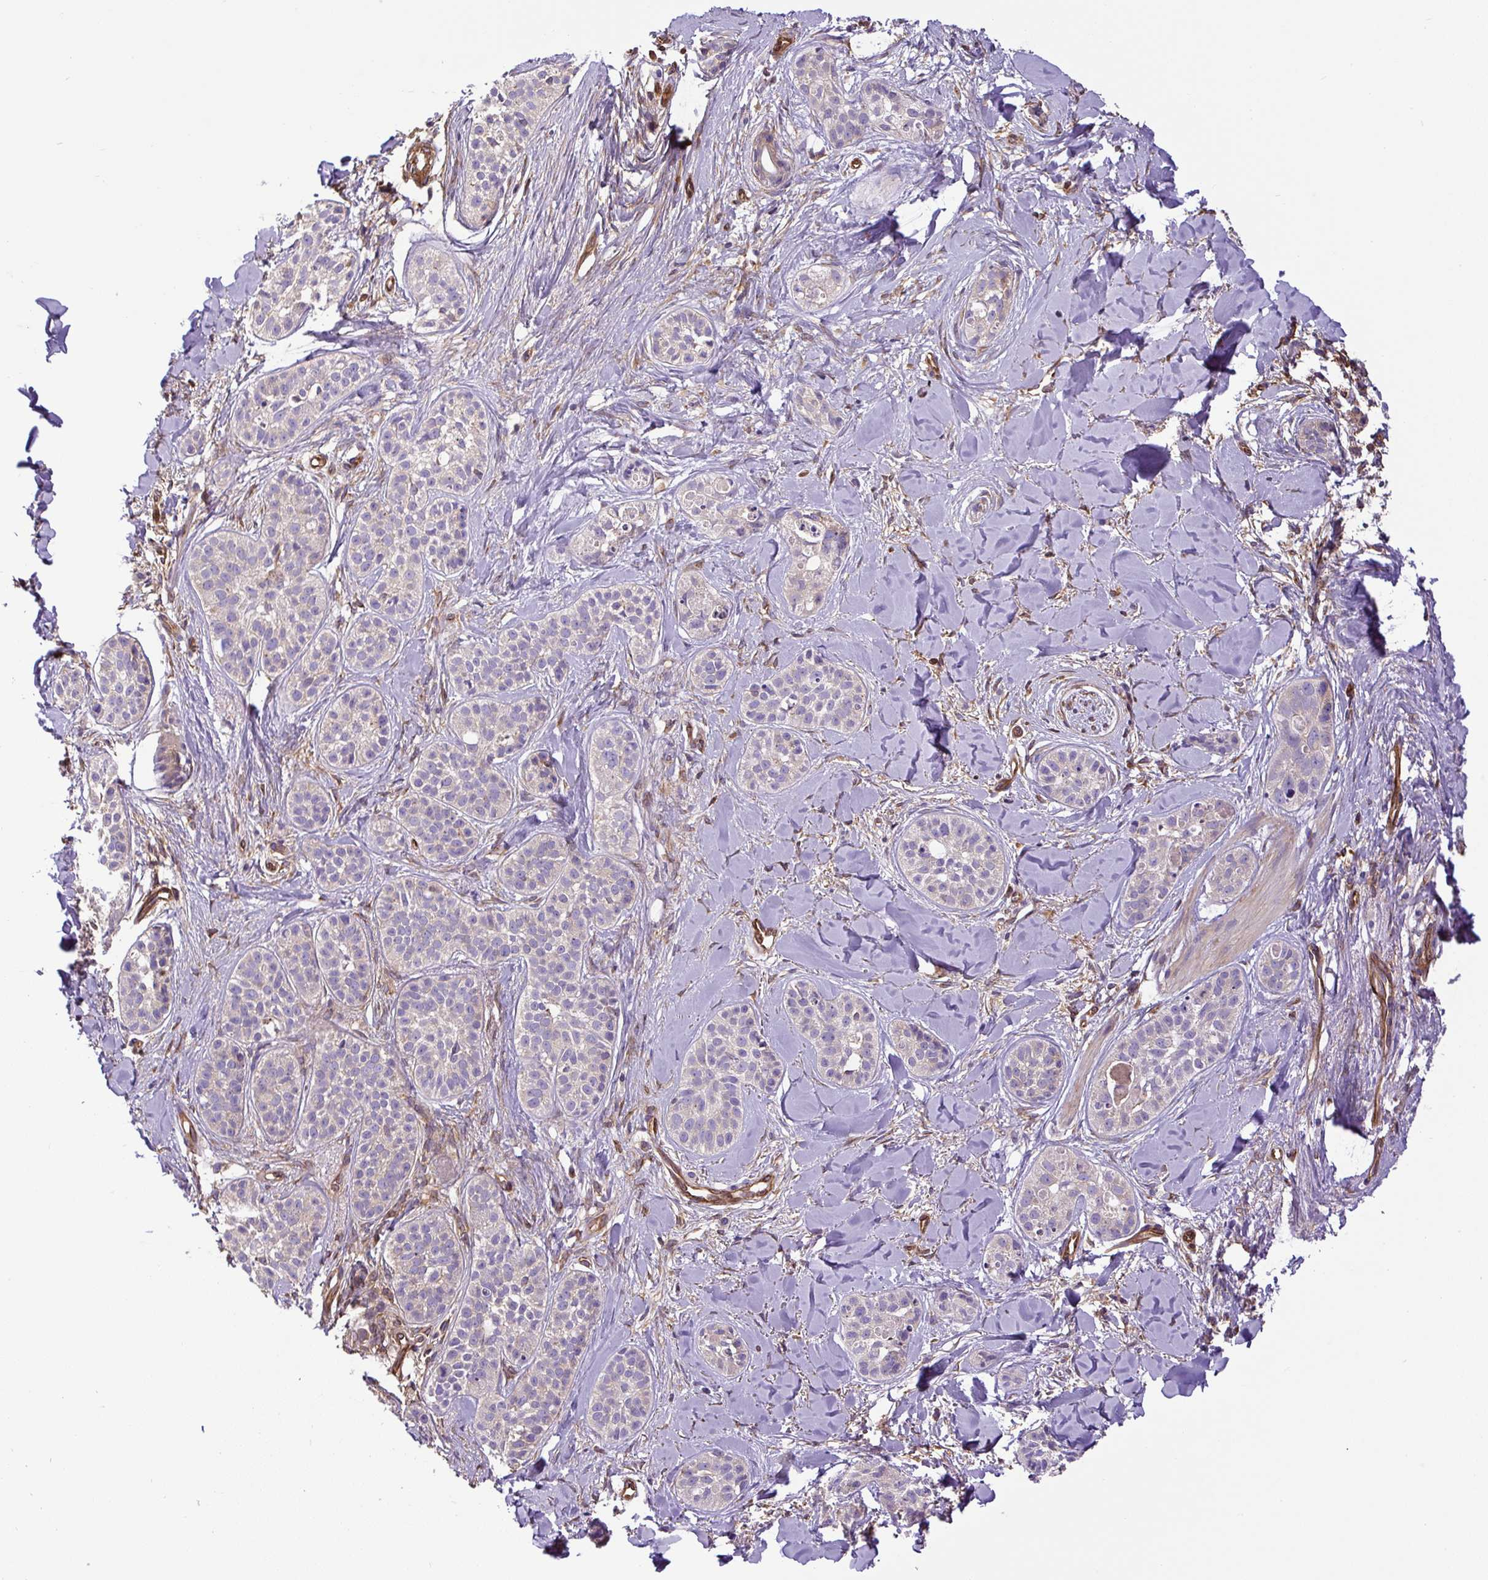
{"staining": {"intensity": "negative", "quantity": "none", "location": "none"}, "tissue": "skin cancer", "cell_type": "Tumor cells", "image_type": "cancer", "snomed": [{"axis": "morphology", "description": "Basal cell carcinoma"}, {"axis": "topography", "description": "Skin"}], "caption": "There is no significant expression in tumor cells of skin cancer (basal cell carcinoma).", "gene": "DCTN1", "patient": {"sex": "male", "age": 52}}